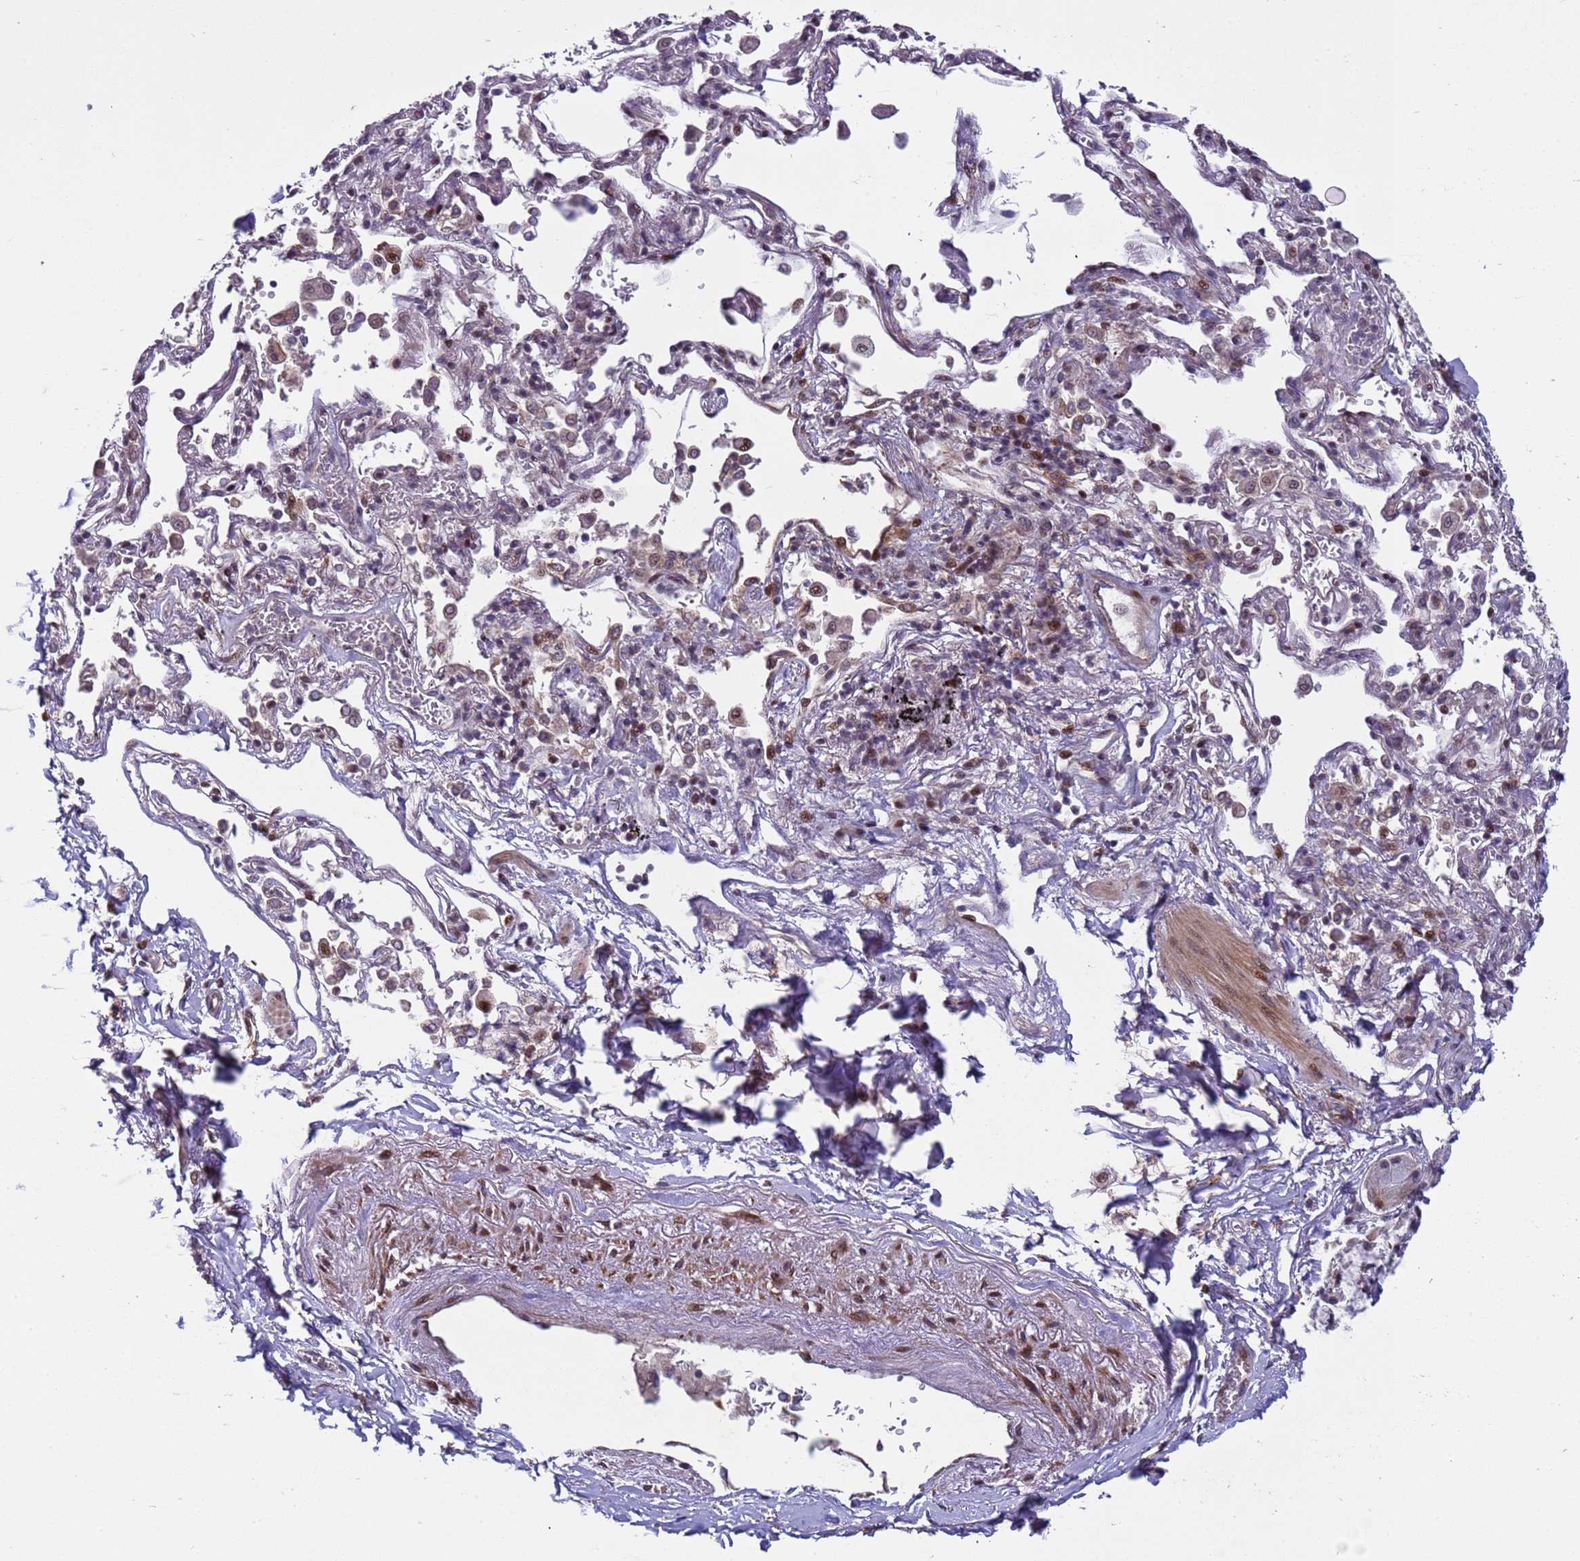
{"staining": {"intensity": "negative", "quantity": "none", "location": "none"}, "tissue": "adipose tissue", "cell_type": "Adipocytes", "image_type": "normal", "snomed": [{"axis": "morphology", "description": "Normal tissue, NOS"}, {"axis": "topography", "description": "Cartilage tissue"}], "caption": "This is an immunohistochemistry photomicrograph of normal human adipose tissue. There is no staining in adipocytes.", "gene": "SHC3", "patient": {"sex": "male", "age": 73}}